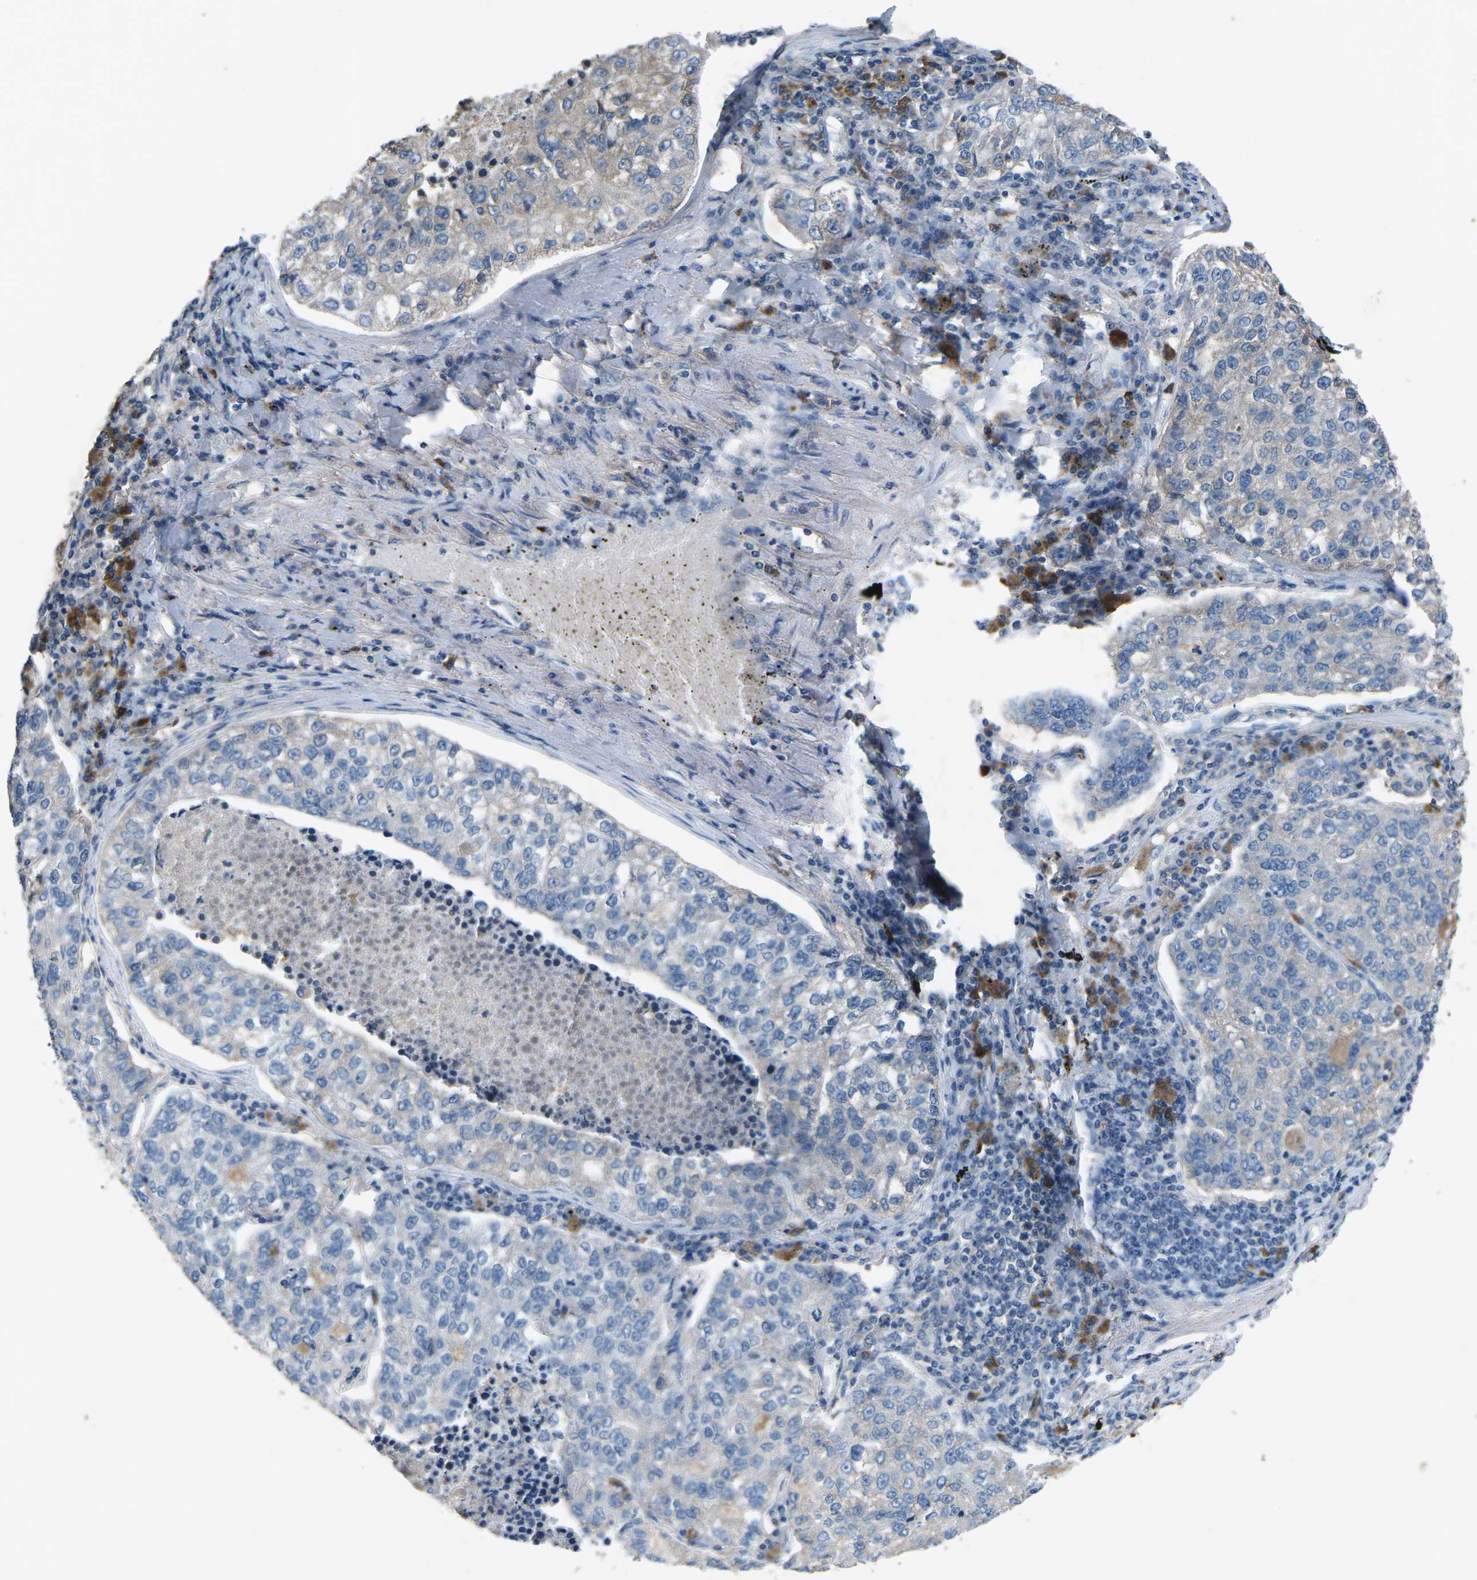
{"staining": {"intensity": "weak", "quantity": "<25%", "location": "cytoplasmic/membranous"}, "tissue": "lung cancer", "cell_type": "Tumor cells", "image_type": "cancer", "snomed": [{"axis": "morphology", "description": "Adenocarcinoma, NOS"}, {"axis": "topography", "description": "Lung"}], "caption": "An immunohistochemistry image of lung cancer (adenocarcinoma) is shown. There is no staining in tumor cells of lung cancer (adenocarcinoma).", "gene": "PLG", "patient": {"sex": "male", "age": 49}}